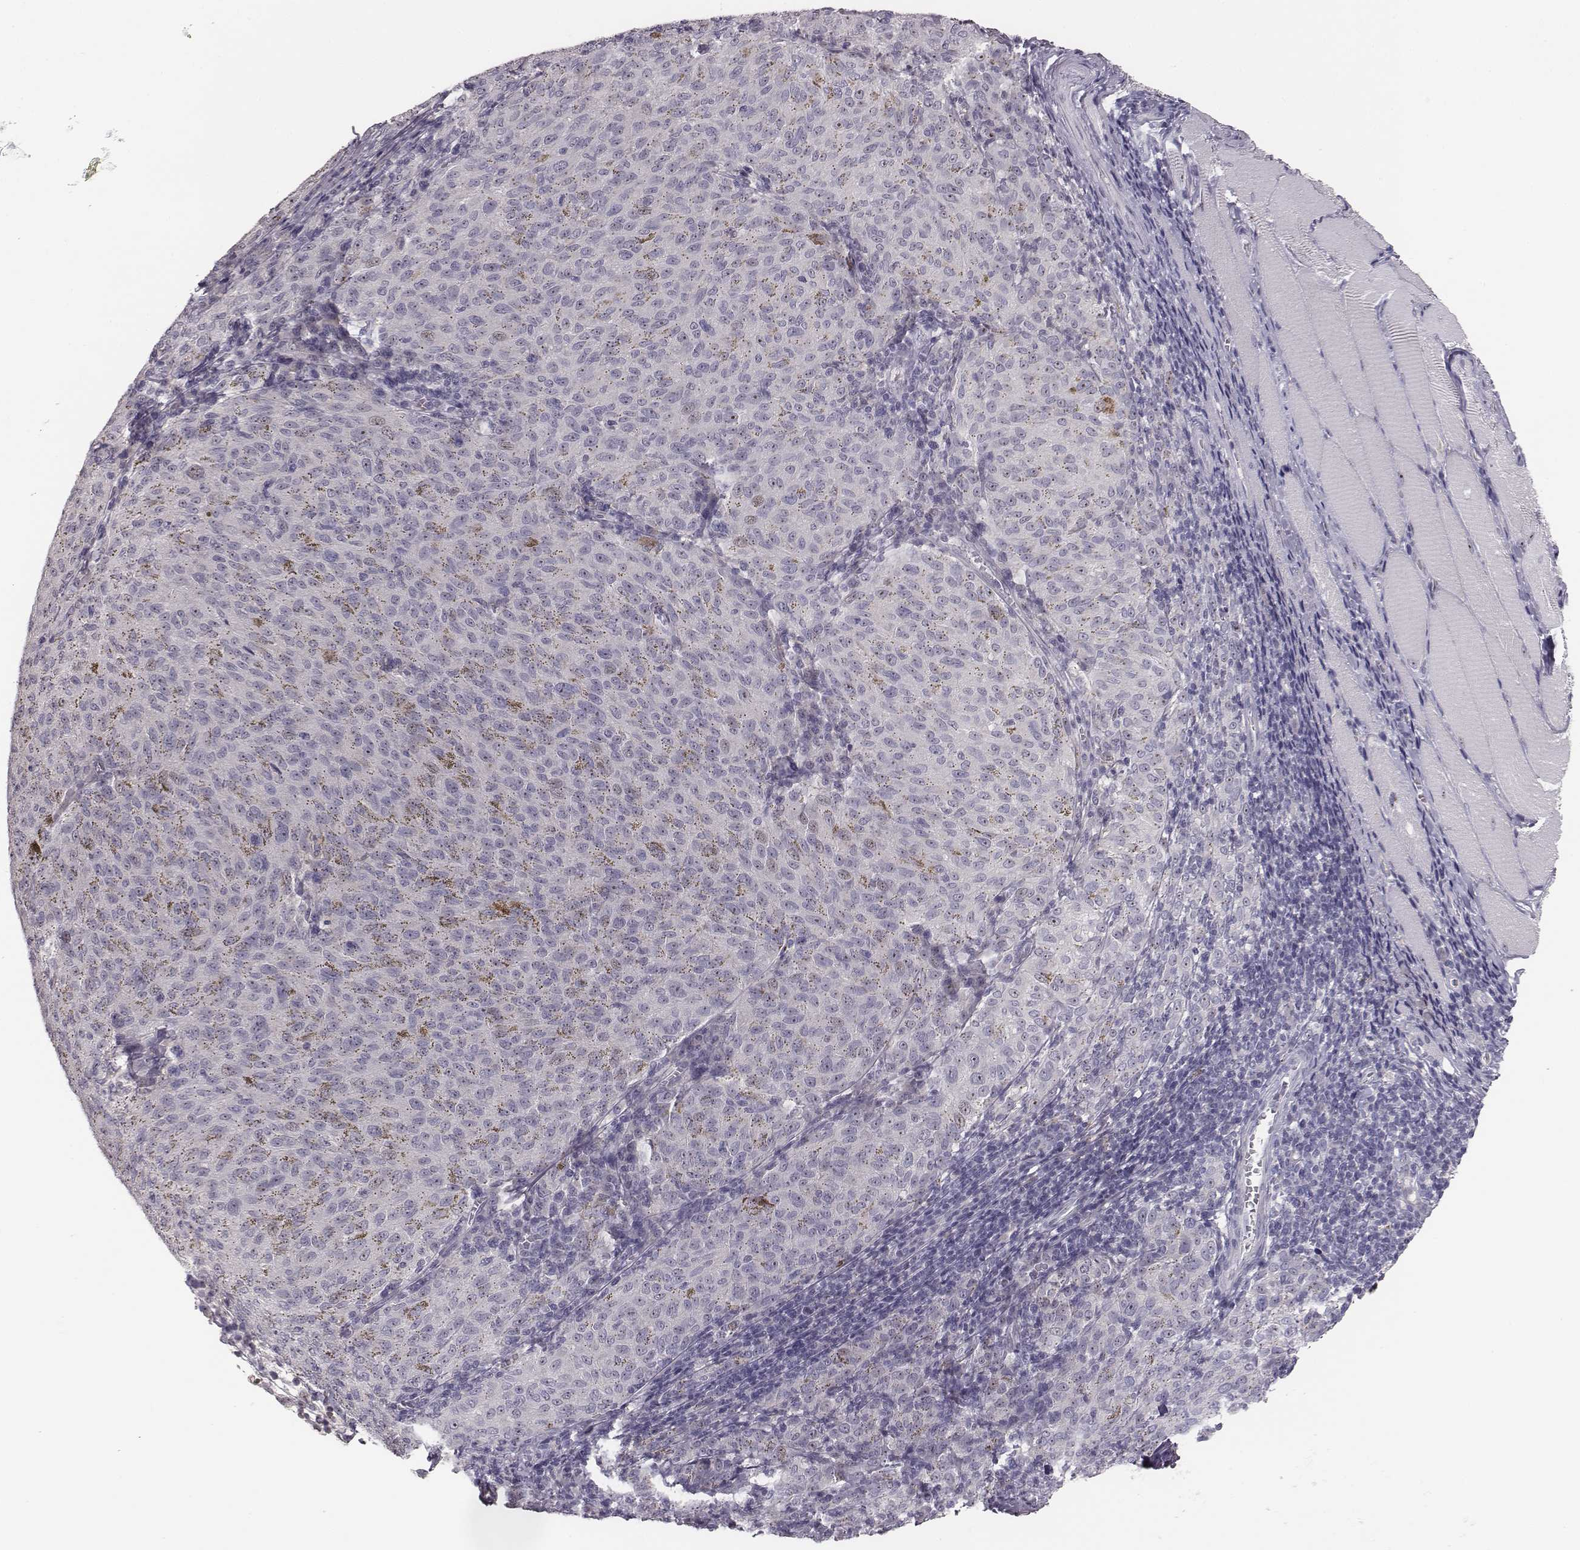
{"staining": {"intensity": "negative", "quantity": "none", "location": "none"}, "tissue": "melanoma", "cell_type": "Tumor cells", "image_type": "cancer", "snomed": [{"axis": "morphology", "description": "Malignant melanoma, NOS"}, {"axis": "topography", "description": "Skin"}], "caption": "Immunohistochemistry (IHC) image of melanoma stained for a protein (brown), which demonstrates no staining in tumor cells.", "gene": "NIFK", "patient": {"sex": "female", "age": 72}}